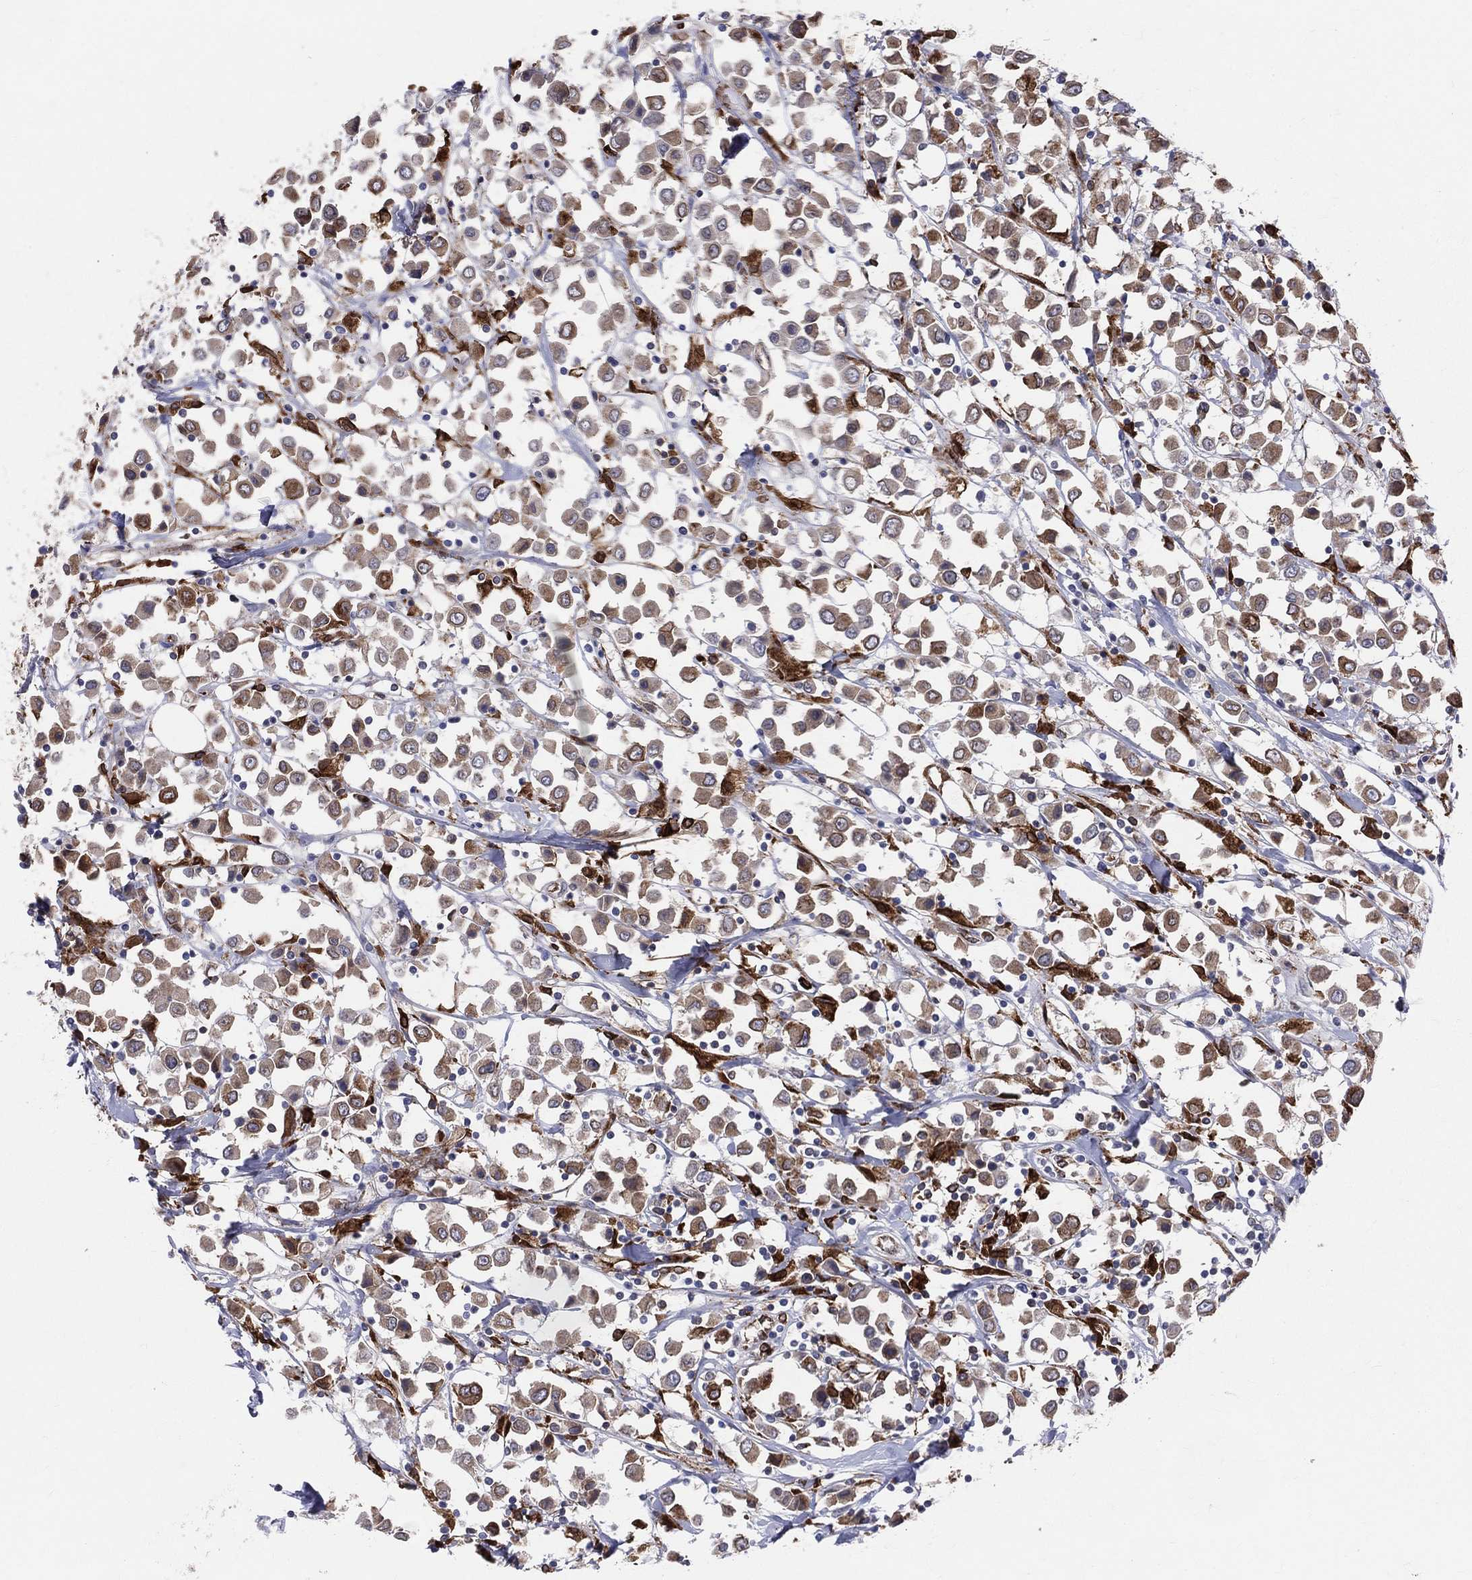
{"staining": {"intensity": "moderate", "quantity": ">75%", "location": "cytoplasmic/membranous"}, "tissue": "breast cancer", "cell_type": "Tumor cells", "image_type": "cancer", "snomed": [{"axis": "morphology", "description": "Duct carcinoma"}, {"axis": "topography", "description": "Breast"}], "caption": "Immunohistochemistry of breast invasive ductal carcinoma exhibits medium levels of moderate cytoplasmic/membranous staining in about >75% of tumor cells.", "gene": "CD74", "patient": {"sex": "female", "age": 61}}